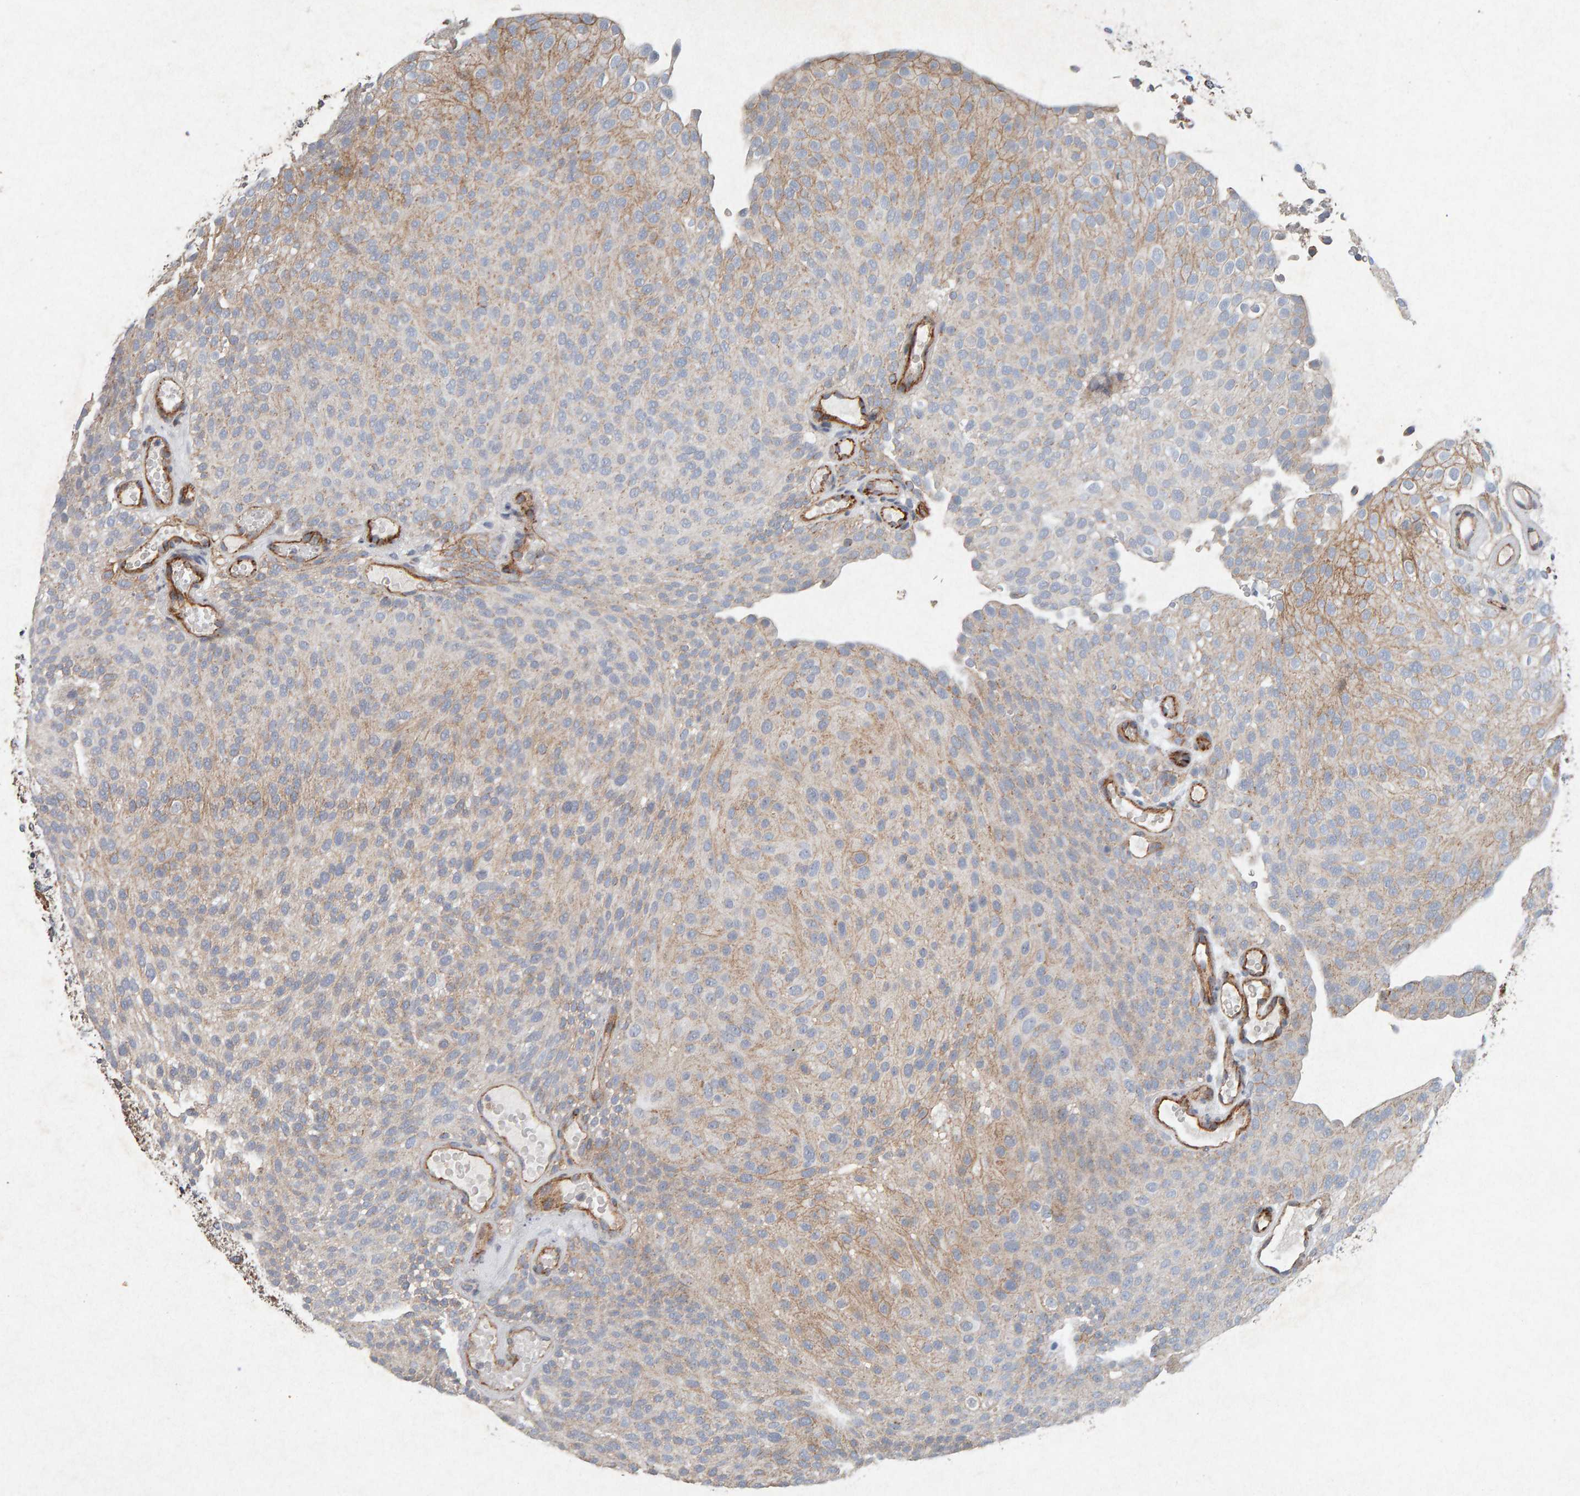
{"staining": {"intensity": "weak", "quantity": "25%-75%", "location": "cytoplasmic/membranous"}, "tissue": "urothelial cancer", "cell_type": "Tumor cells", "image_type": "cancer", "snomed": [{"axis": "morphology", "description": "Urothelial carcinoma, Low grade"}, {"axis": "topography", "description": "Urinary bladder"}], "caption": "Protein staining of urothelial cancer tissue exhibits weak cytoplasmic/membranous expression in approximately 25%-75% of tumor cells. The protein is shown in brown color, while the nuclei are stained blue.", "gene": "PTPRM", "patient": {"sex": "male", "age": 78}}